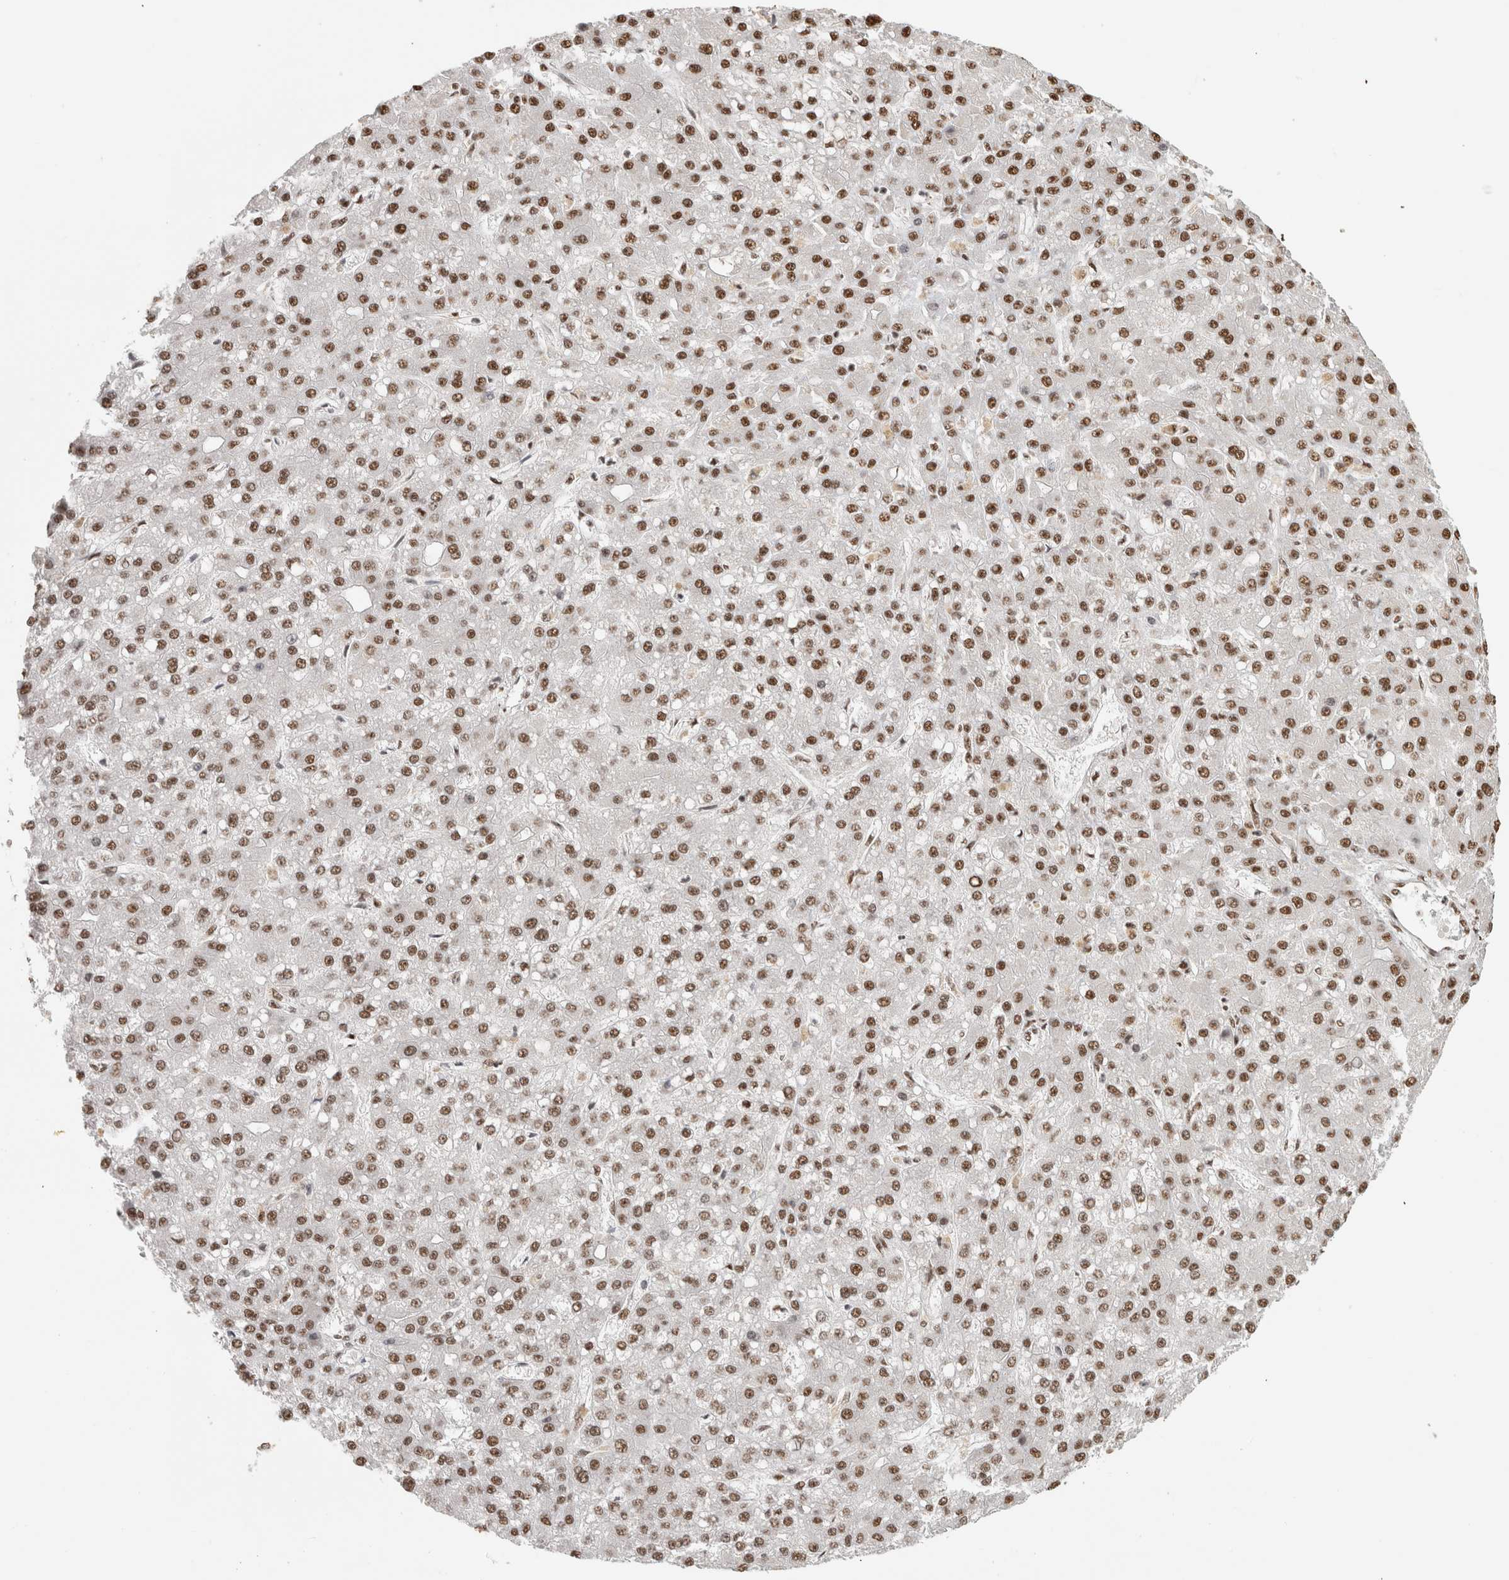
{"staining": {"intensity": "moderate", "quantity": ">75%", "location": "nuclear"}, "tissue": "liver cancer", "cell_type": "Tumor cells", "image_type": "cancer", "snomed": [{"axis": "morphology", "description": "Carcinoma, Hepatocellular, NOS"}, {"axis": "topography", "description": "Liver"}], "caption": "Immunohistochemical staining of hepatocellular carcinoma (liver) demonstrates medium levels of moderate nuclear protein expression in approximately >75% of tumor cells.", "gene": "EBNA1BP2", "patient": {"sex": "male", "age": 67}}